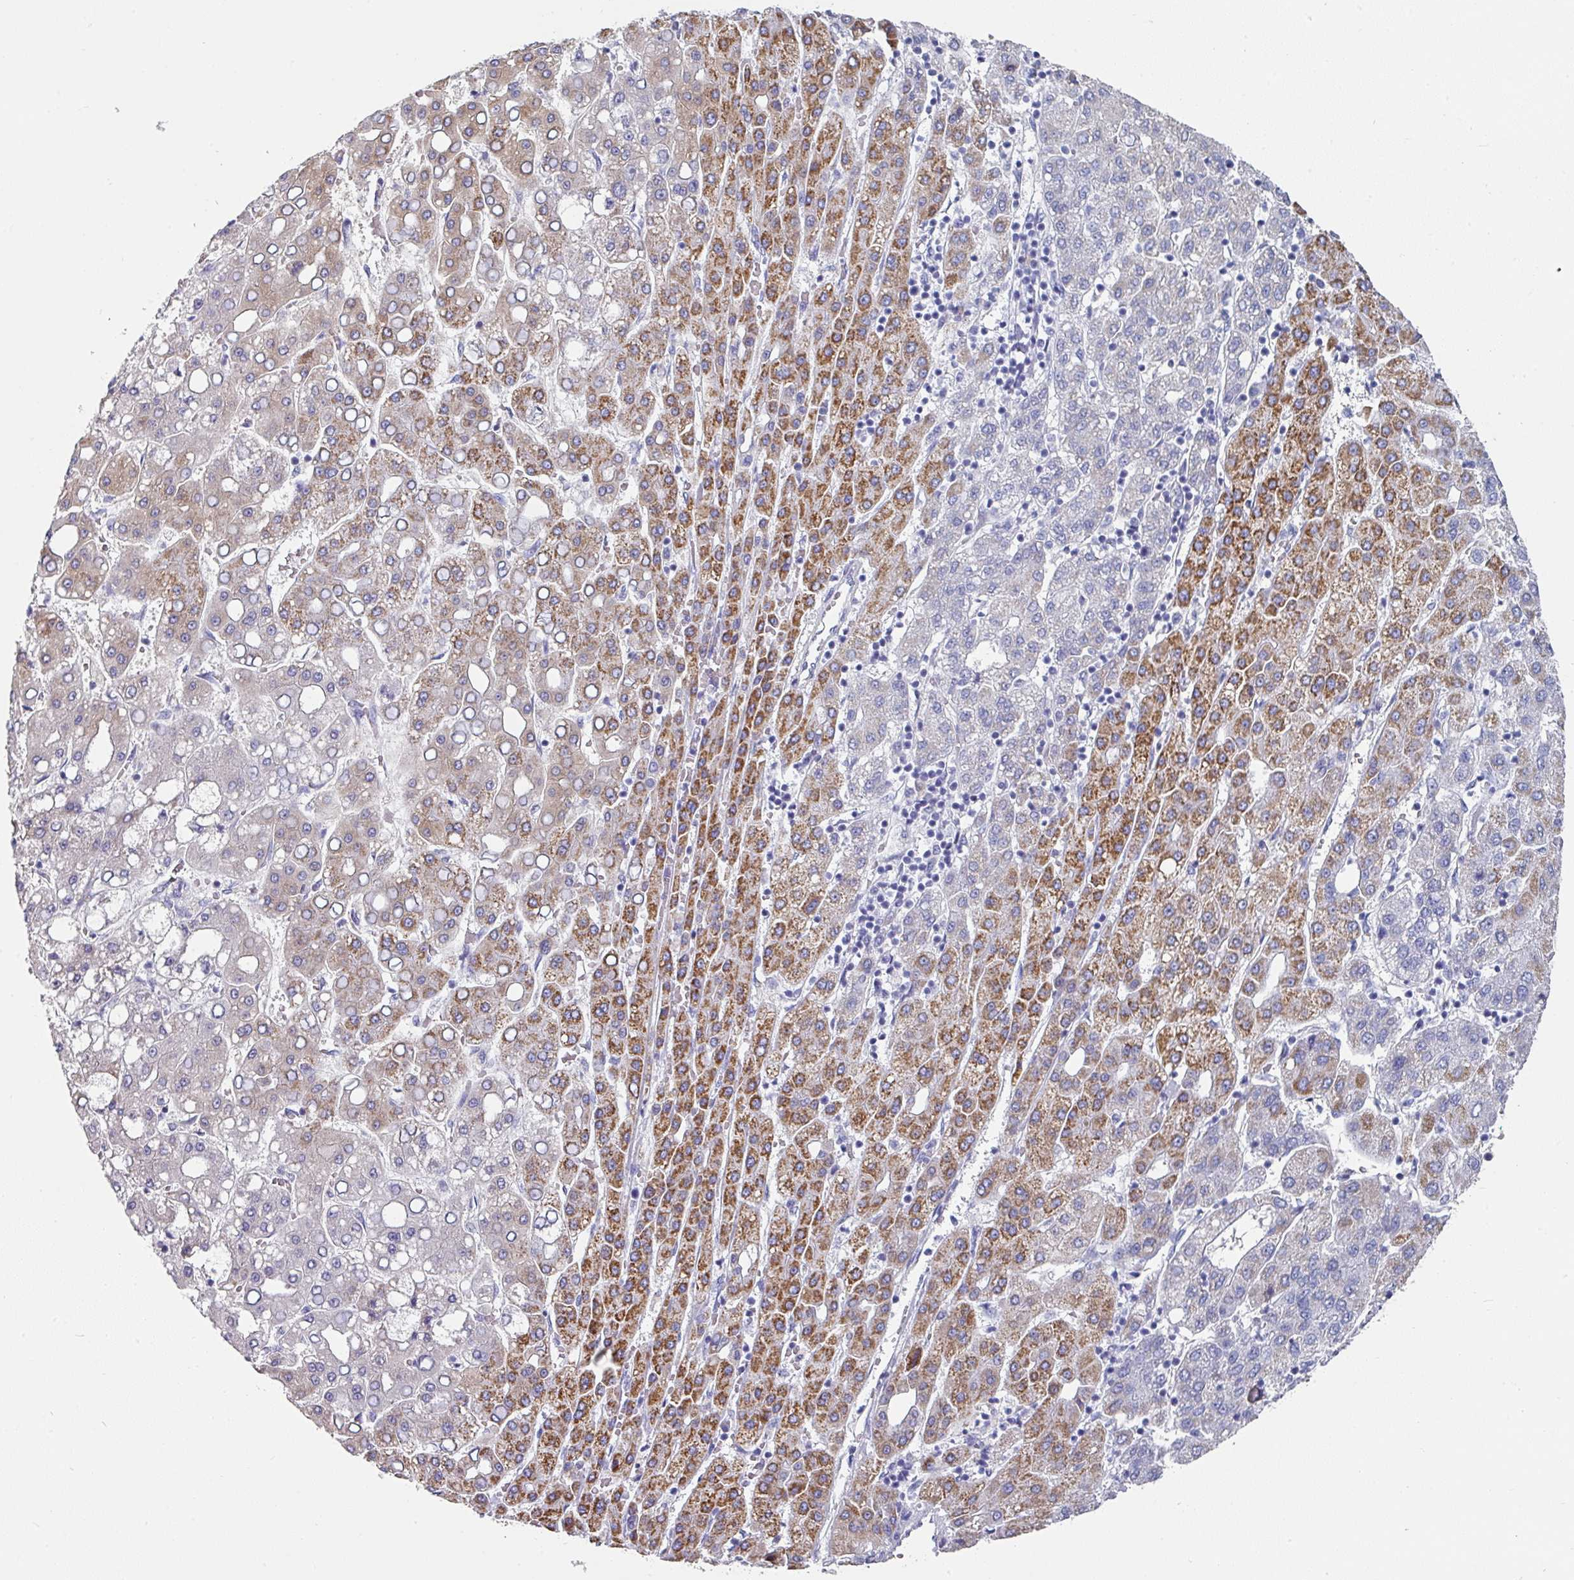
{"staining": {"intensity": "strong", "quantity": "25%-75%", "location": "cytoplasmic/membranous"}, "tissue": "liver cancer", "cell_type": "Tumor cells", "image_type": "cancer", "snomed": [{"axis": "morphology", "description": "Carcinoma, Hepatocellular, NOS"}, {"axis": "topography", "description": "Liver"}], "caption": "Liver cancer (hepatocellular carcinoma) was stained to show a protein in brown. There is high levels of strong cytoplasmic/membranous staining in approximately 25%-75% of tumor cells. (DAB = brown stain, brightfield microscopy at high magnification).", "gene": "SETBP1", "patient": {"sex": "male", "age": 65}}